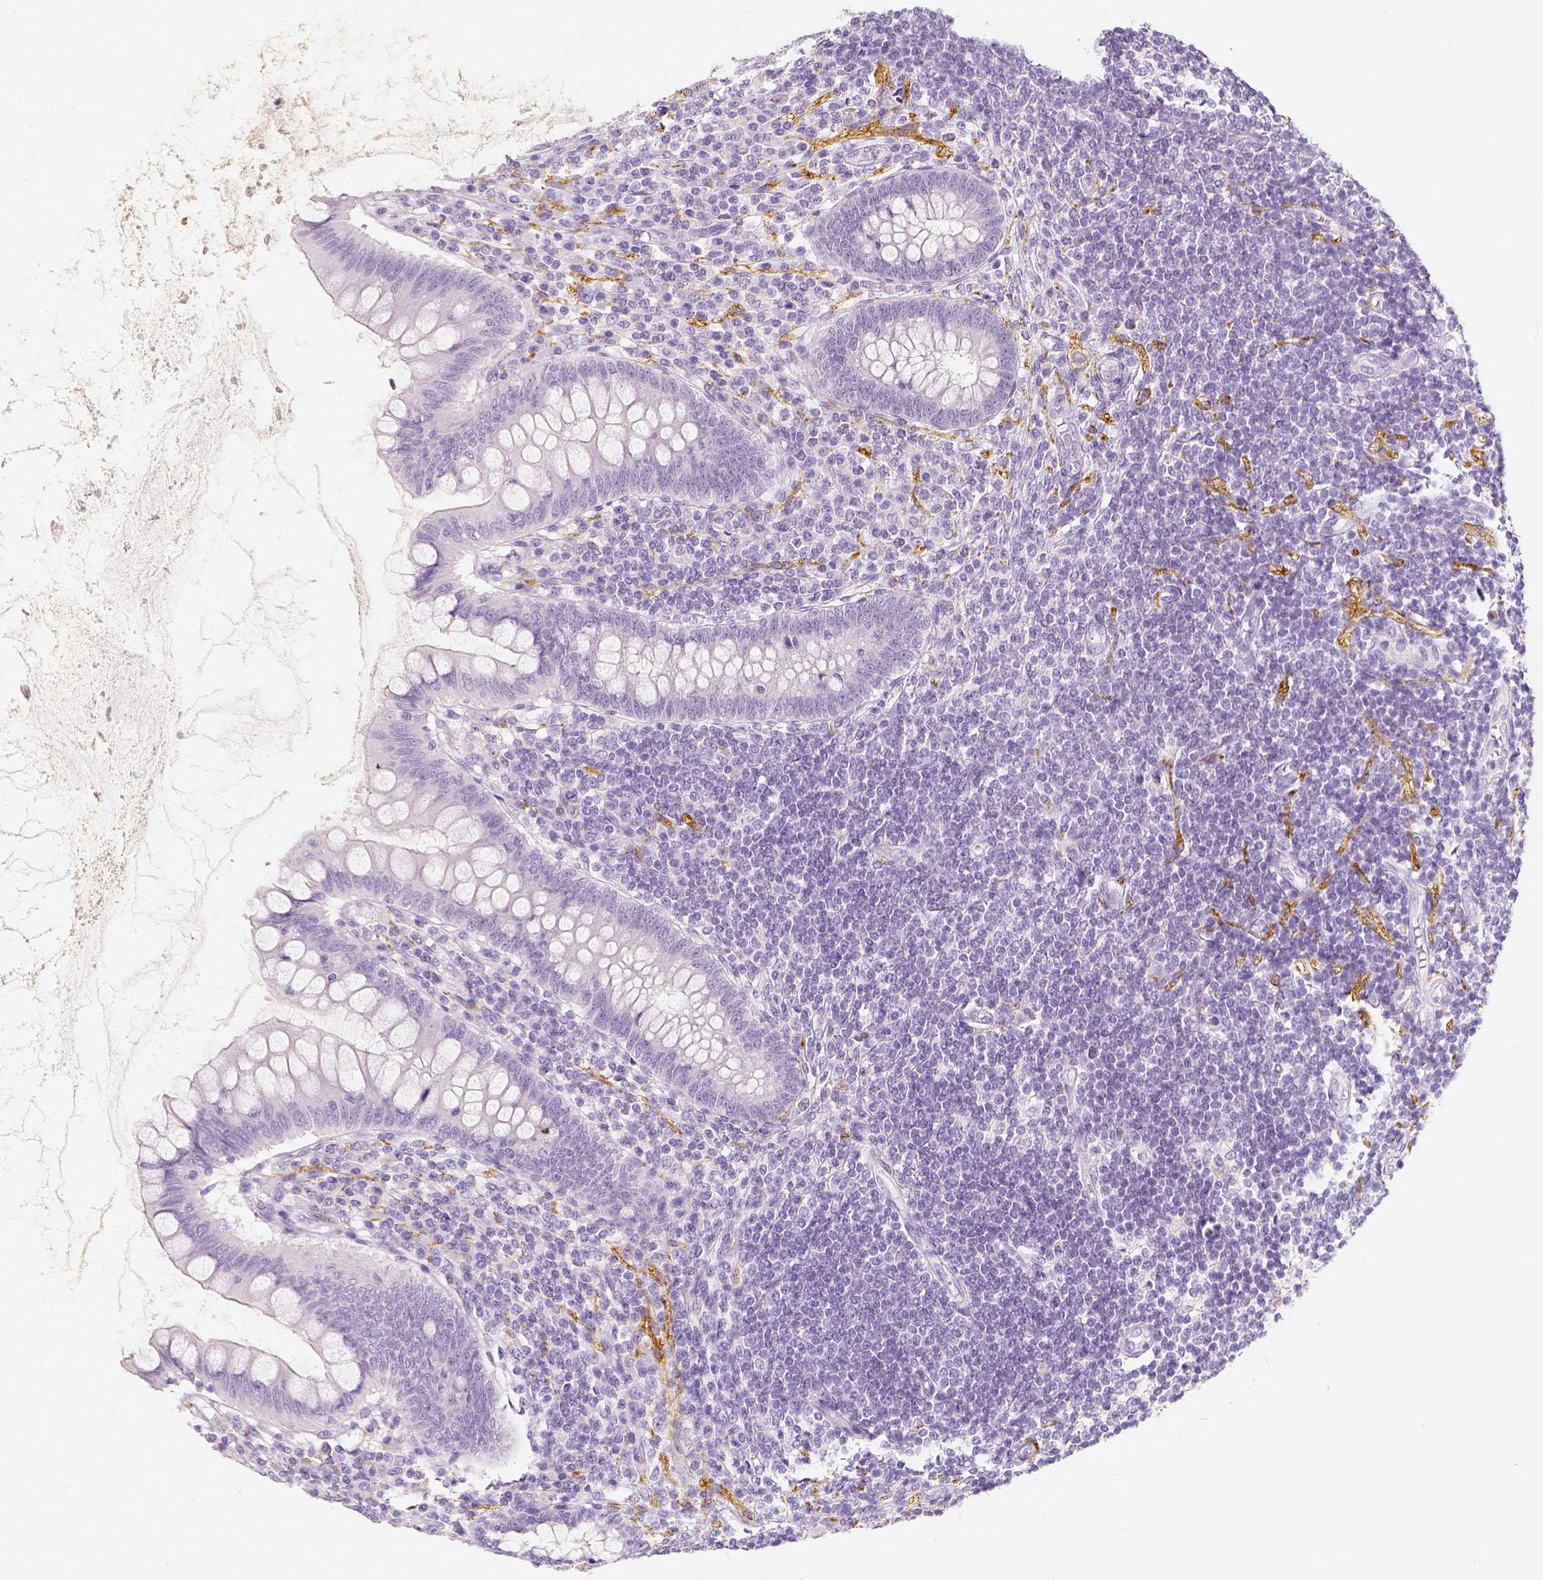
{"staining": {"intensity": "negative", "quantity": "none", "location": "none"}, "tissue": "appendix", "cell_type": "Glandular cells", "image_type": "normal", "snomed": [{"axis": "morphology", "description": "Normal tissue, NOS"}, {"axis": "topography", "description": "Appendix"}], "caption": "The immunohistochemistry micrograph has no significant expression in glandular cells of appendix. (Brightfield microscopy of DAB (3,3'-diaminobenzidine) IHC at high magnification).", "gene": "NECAB2", "patient": {"sex": "female", "age": 57}}